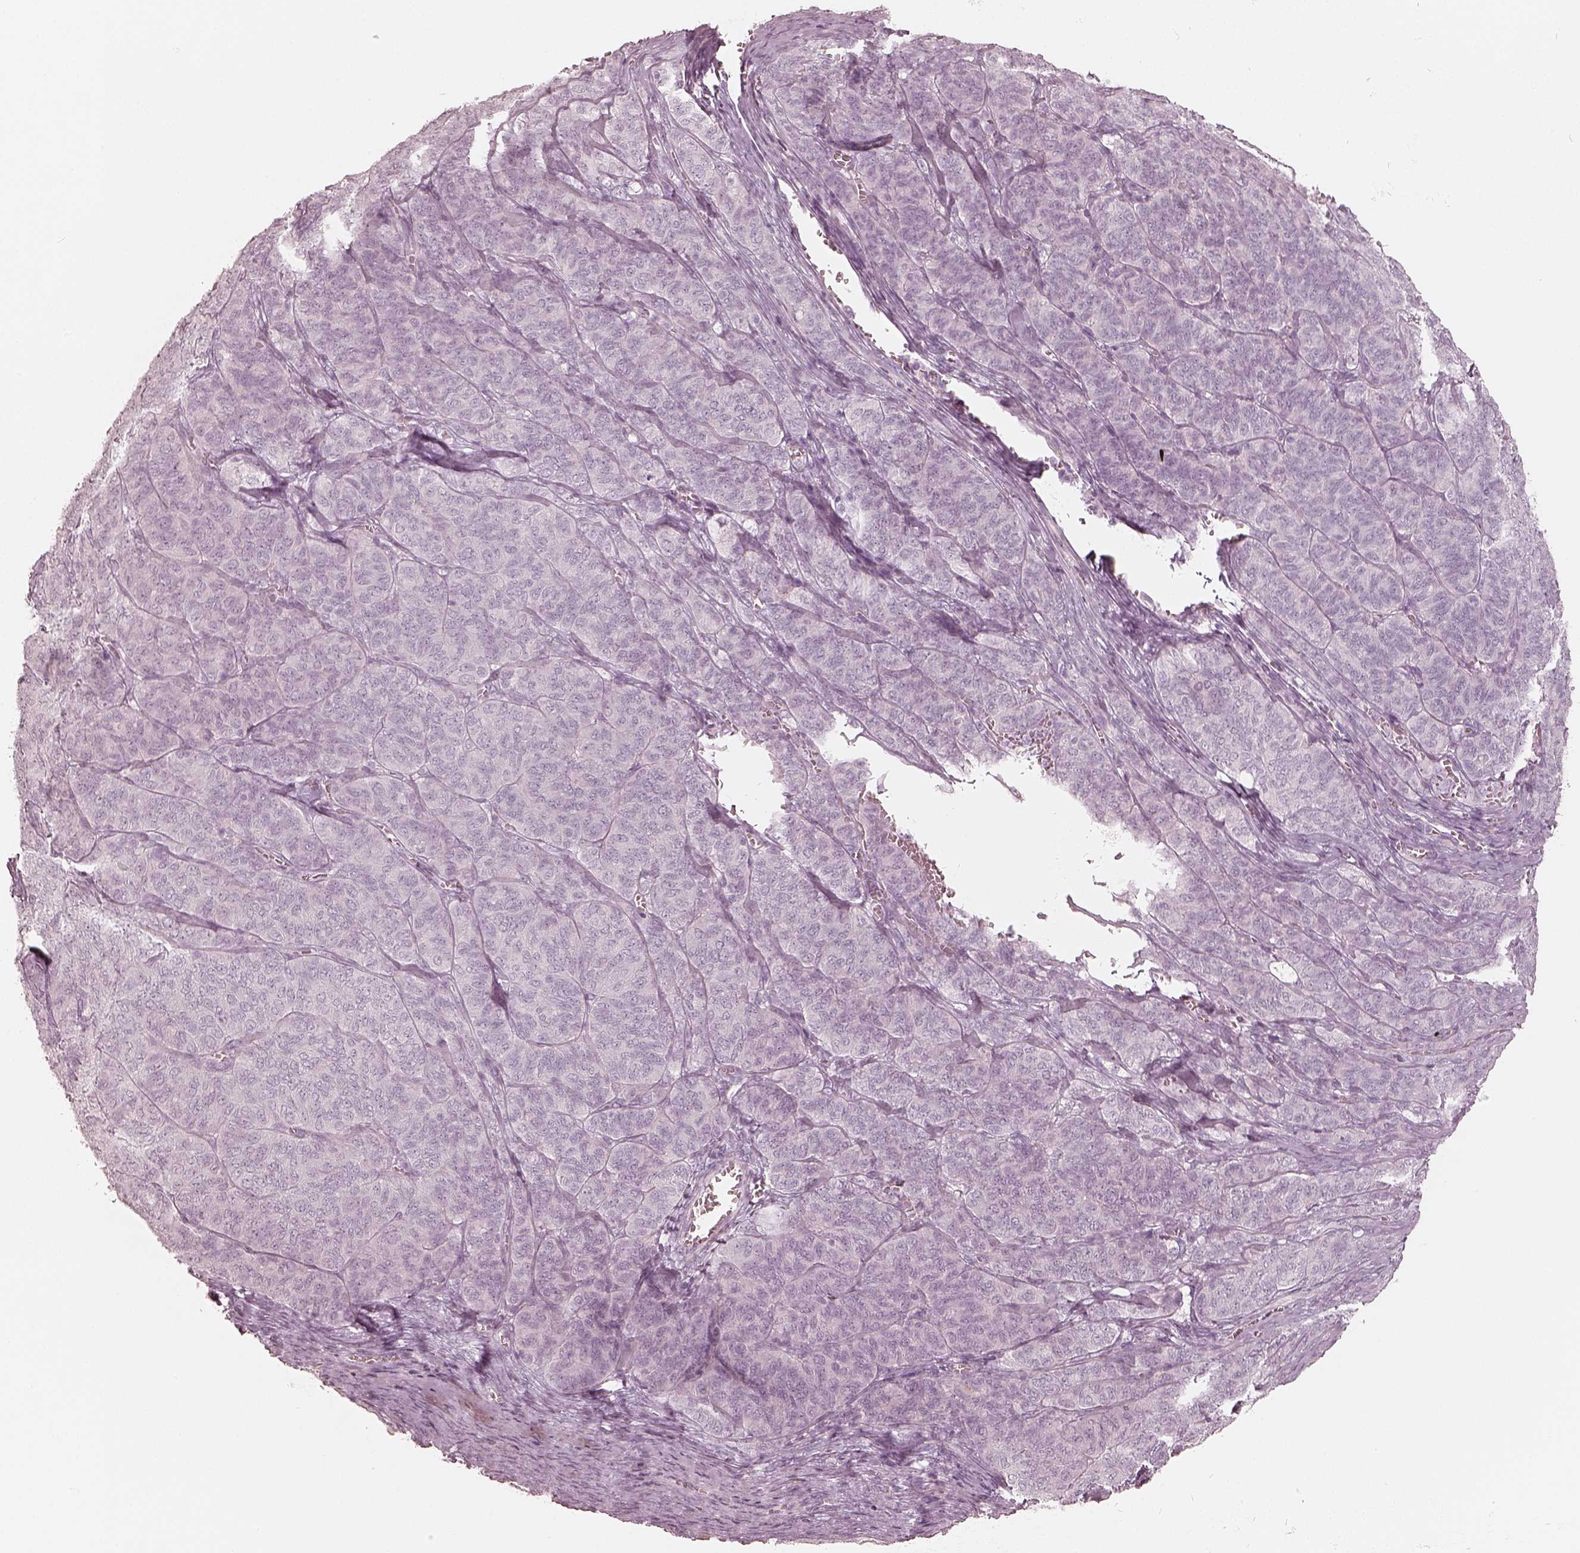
{"staining": {"intensity": "negative", "quantity": "none", "location": "none"}, "tissue": "ovarian cancer", "cell_type": "Tumor cells", "image_type": "cancer", "snomed": [{"axis": "morphology", "description": "Carcinoma, endometroid"}, {"axis": "topography", "description": "Ovary"}], "caption": "Ovarian cancer (endometroid carcinoma) was stained to show a protein in brown. There is no significant staining in tumor cells.", "gene": "KRT82", "patient": {"sex": "female", "age": 80}}